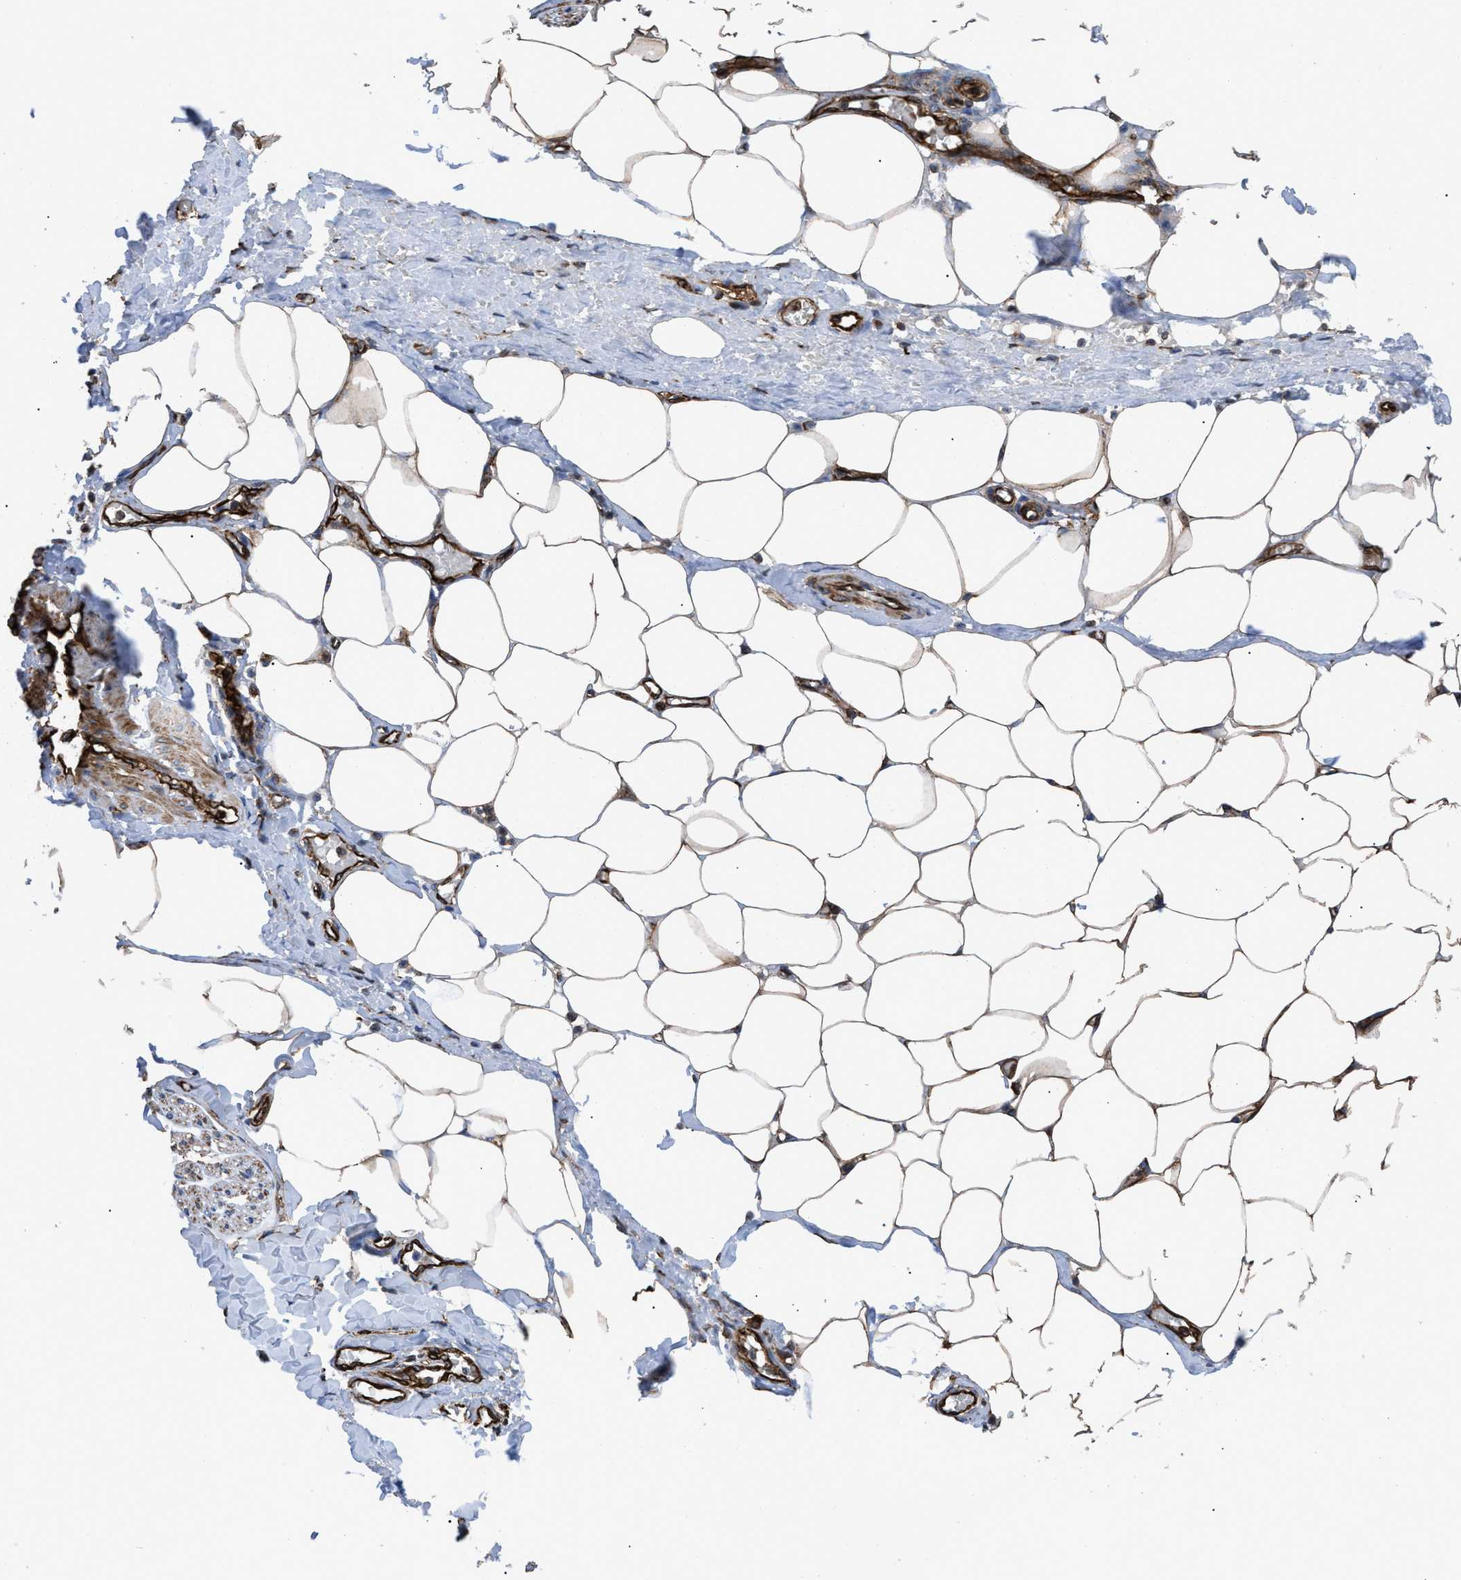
{"staining": {"intensity": "moderate", "quantity": ">75%", "location": "cytoplasmic/membranous"}, "tissue": "adipose tissue", "cell_type": "Adipocytes", "image_type": "normal", "snomed": [{"axis": "morphology", "description": "Normal tissue, NOS"}, {"axis": "topography", "description": "Soft tissue"}, {"axis": "topography", "description": "Vascular tissue"}], "caption": "Adipocytes reveal medium levels of moderate cytoplasmic/membranous expression in about >75% of cells in unremarkable adipose tissue. The staining was performed using DAB, with brown indicating positive protein expression. Nuclei are stained blue with hematoxylin.", "gene": "PTPRE", "patient": {"sex": "female", "age": 35}}